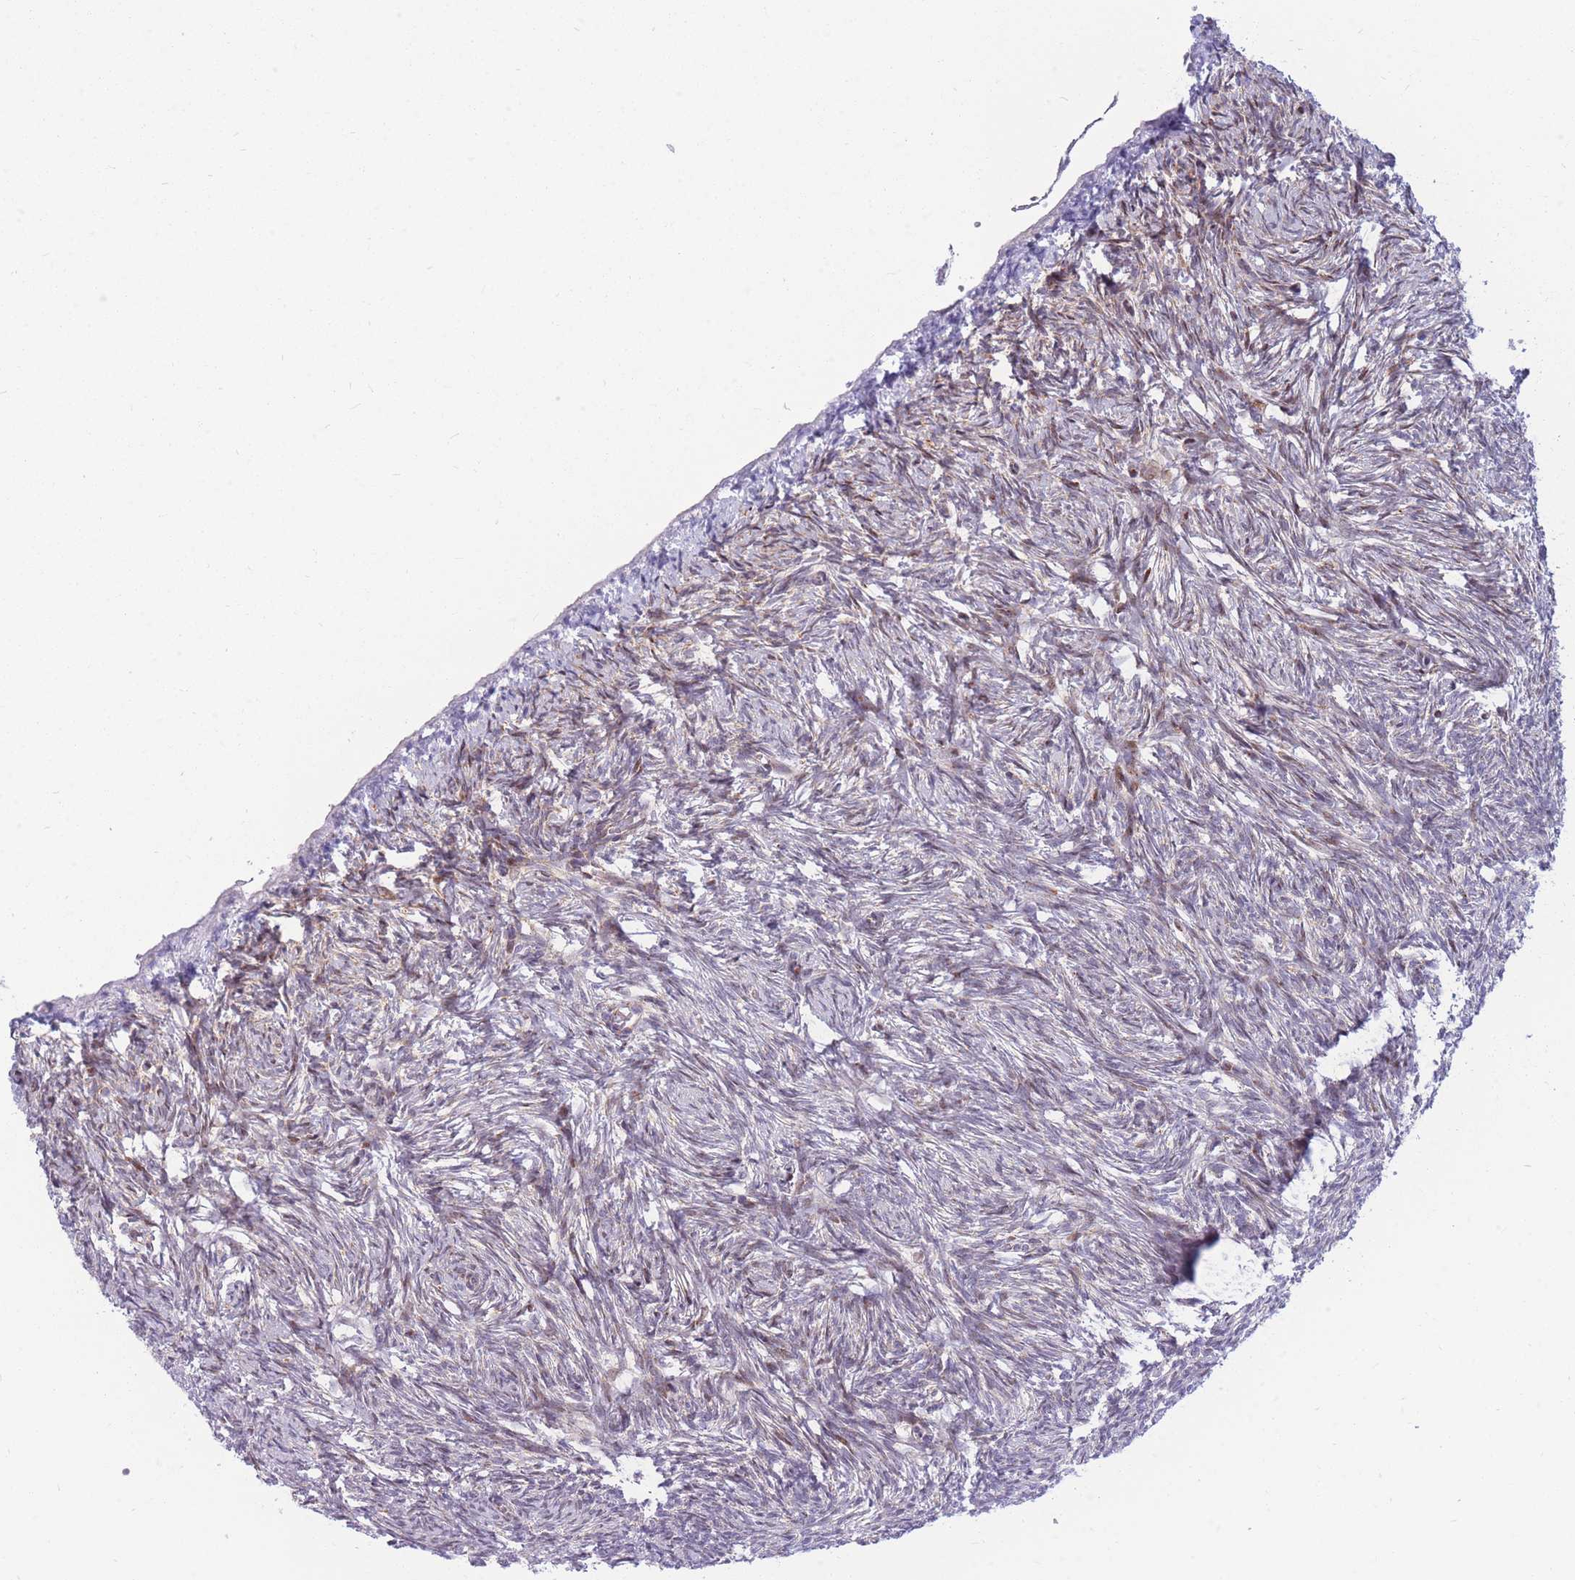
{"staining": {"intensity": "strong", "quantity": "<25%", "location": "cytoplasmic/membranous"}, "tissue": "ovary", "cell_type": "Ovarian stroma cells", "image_type": "normal", "snomed": [{"axis": "morphology", "description": "Normal tissue, NOS"}, {"axis": "topography", "description": "Ovary"}], "caption": "A high-resolution histopathology image shows IHC staining of normal ovary, which shows strong cytoplasmic/membranous positivity in about <25% of ovarian stroma cells.", "gene": "HSPE1", "patient": {"sex": "female", "age": 51}}